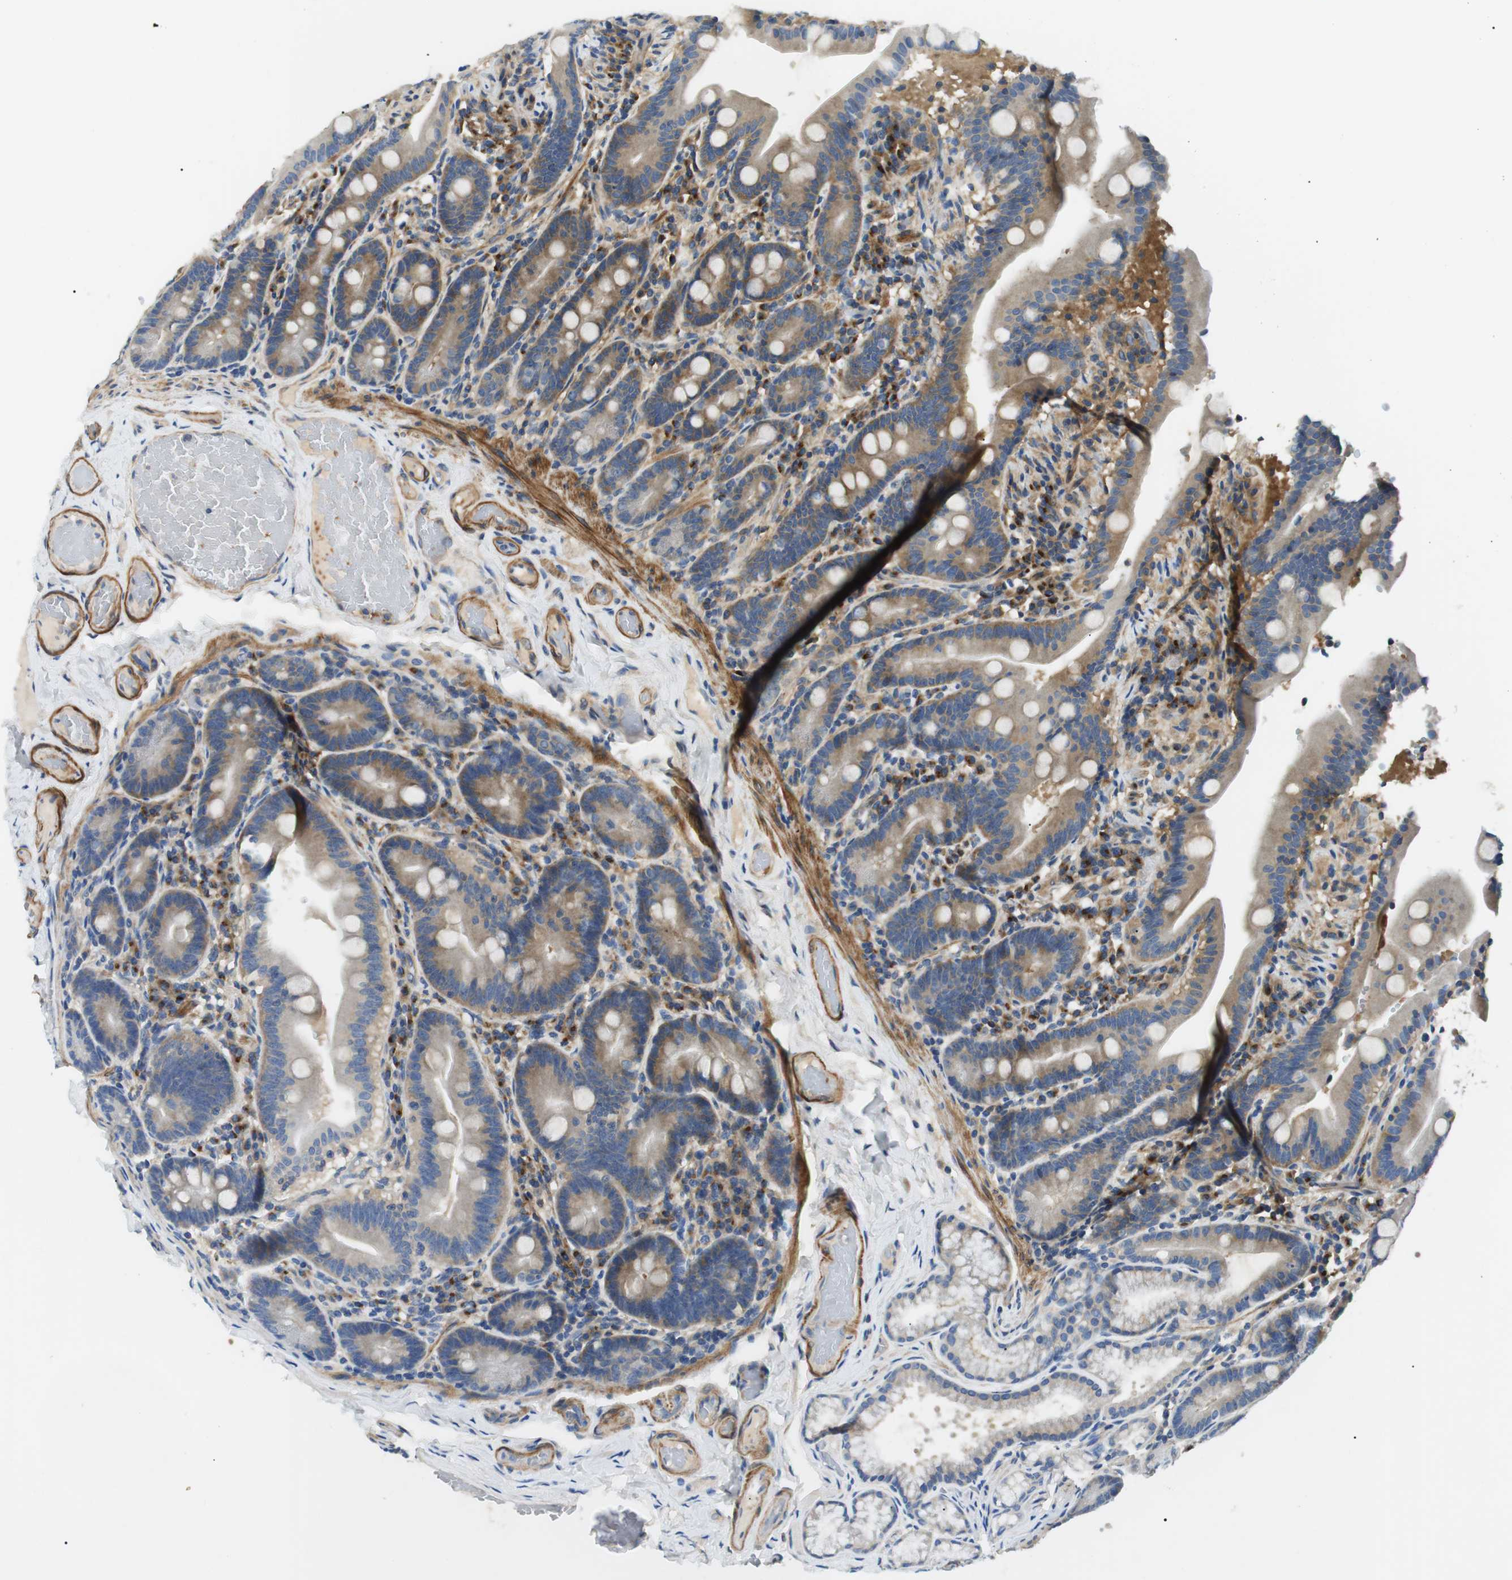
{"staining": {"intensity": "moderate", "quantity": "25%-75%", "location": "cytoplasmic/membranous"}, "tissue": "duodenum", "cell_type": "Glandular cells", "image_type": "normal", "snomed": [{"axis": "morphology", "description": "Normal tissue, NOS"}, {"axis": "topography", "description": "Duodenum"}], "caption": "This micrograph displays IHC staining of benign duodenum, with medium moderate cytoplasmic/membranous staining in about 25%-75% of glandular cells.", "gene": "DIPK1A", "patient": {"sex": "male", "age": 54}}